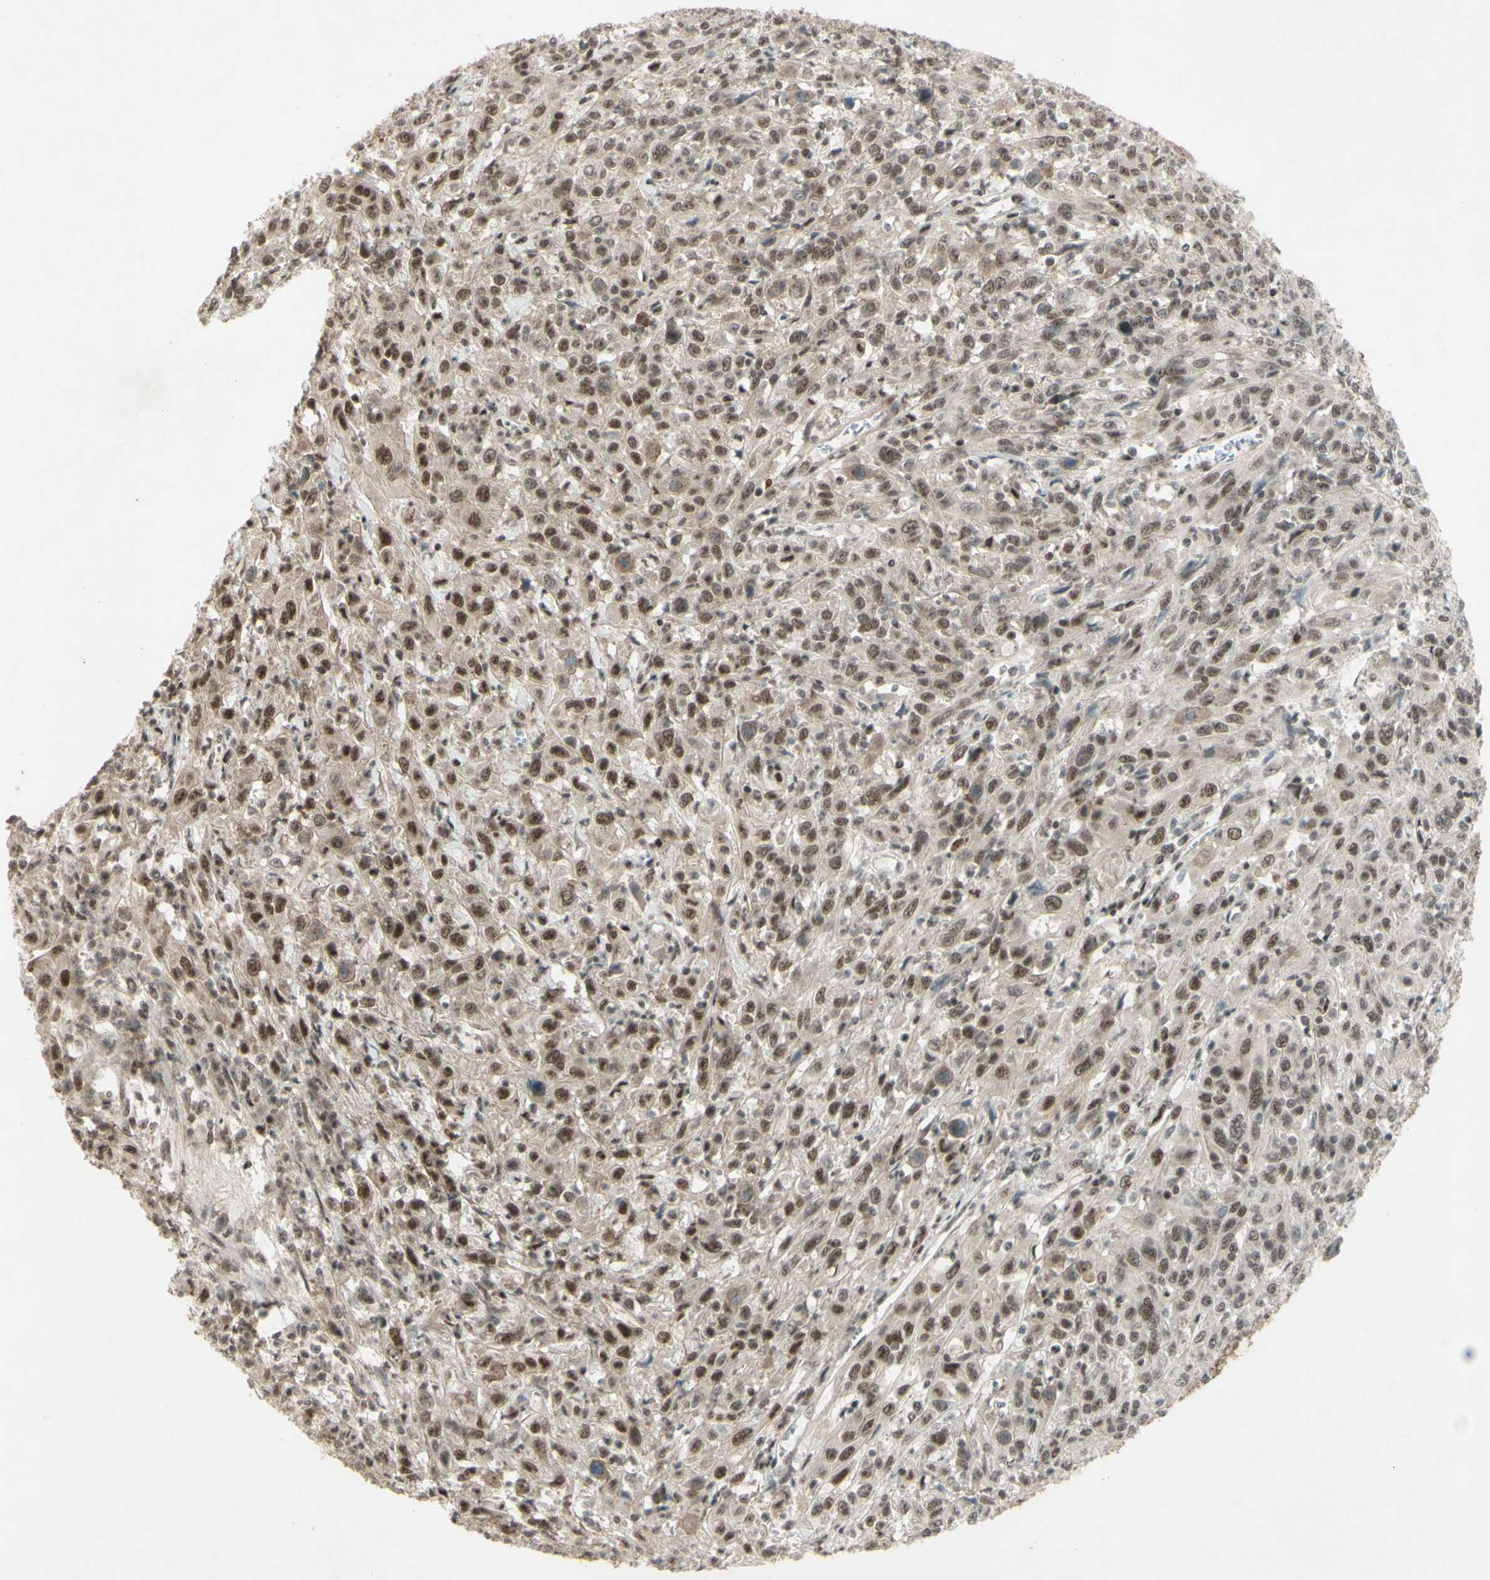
{"staining": {"intensity": "moderate", "quantity": ">75%", "location": "nuclear"}, "tissue": "cervical cancer", "cell_type": "Tumor cells", "image_type": "cancer", "snomed": [{"axis": "morphology", "description": "Squamous cell carcinoma, NOS"}, {"axis": "topography", "description": "Cervix"}], "caption": "Tumor cells exhibit moderate nuclear expression in about >75% of cells in cervical cancer (squamous cell carcinoma).", "gene": "SNW1", "patient": {"sex": "female", "age": 46}}